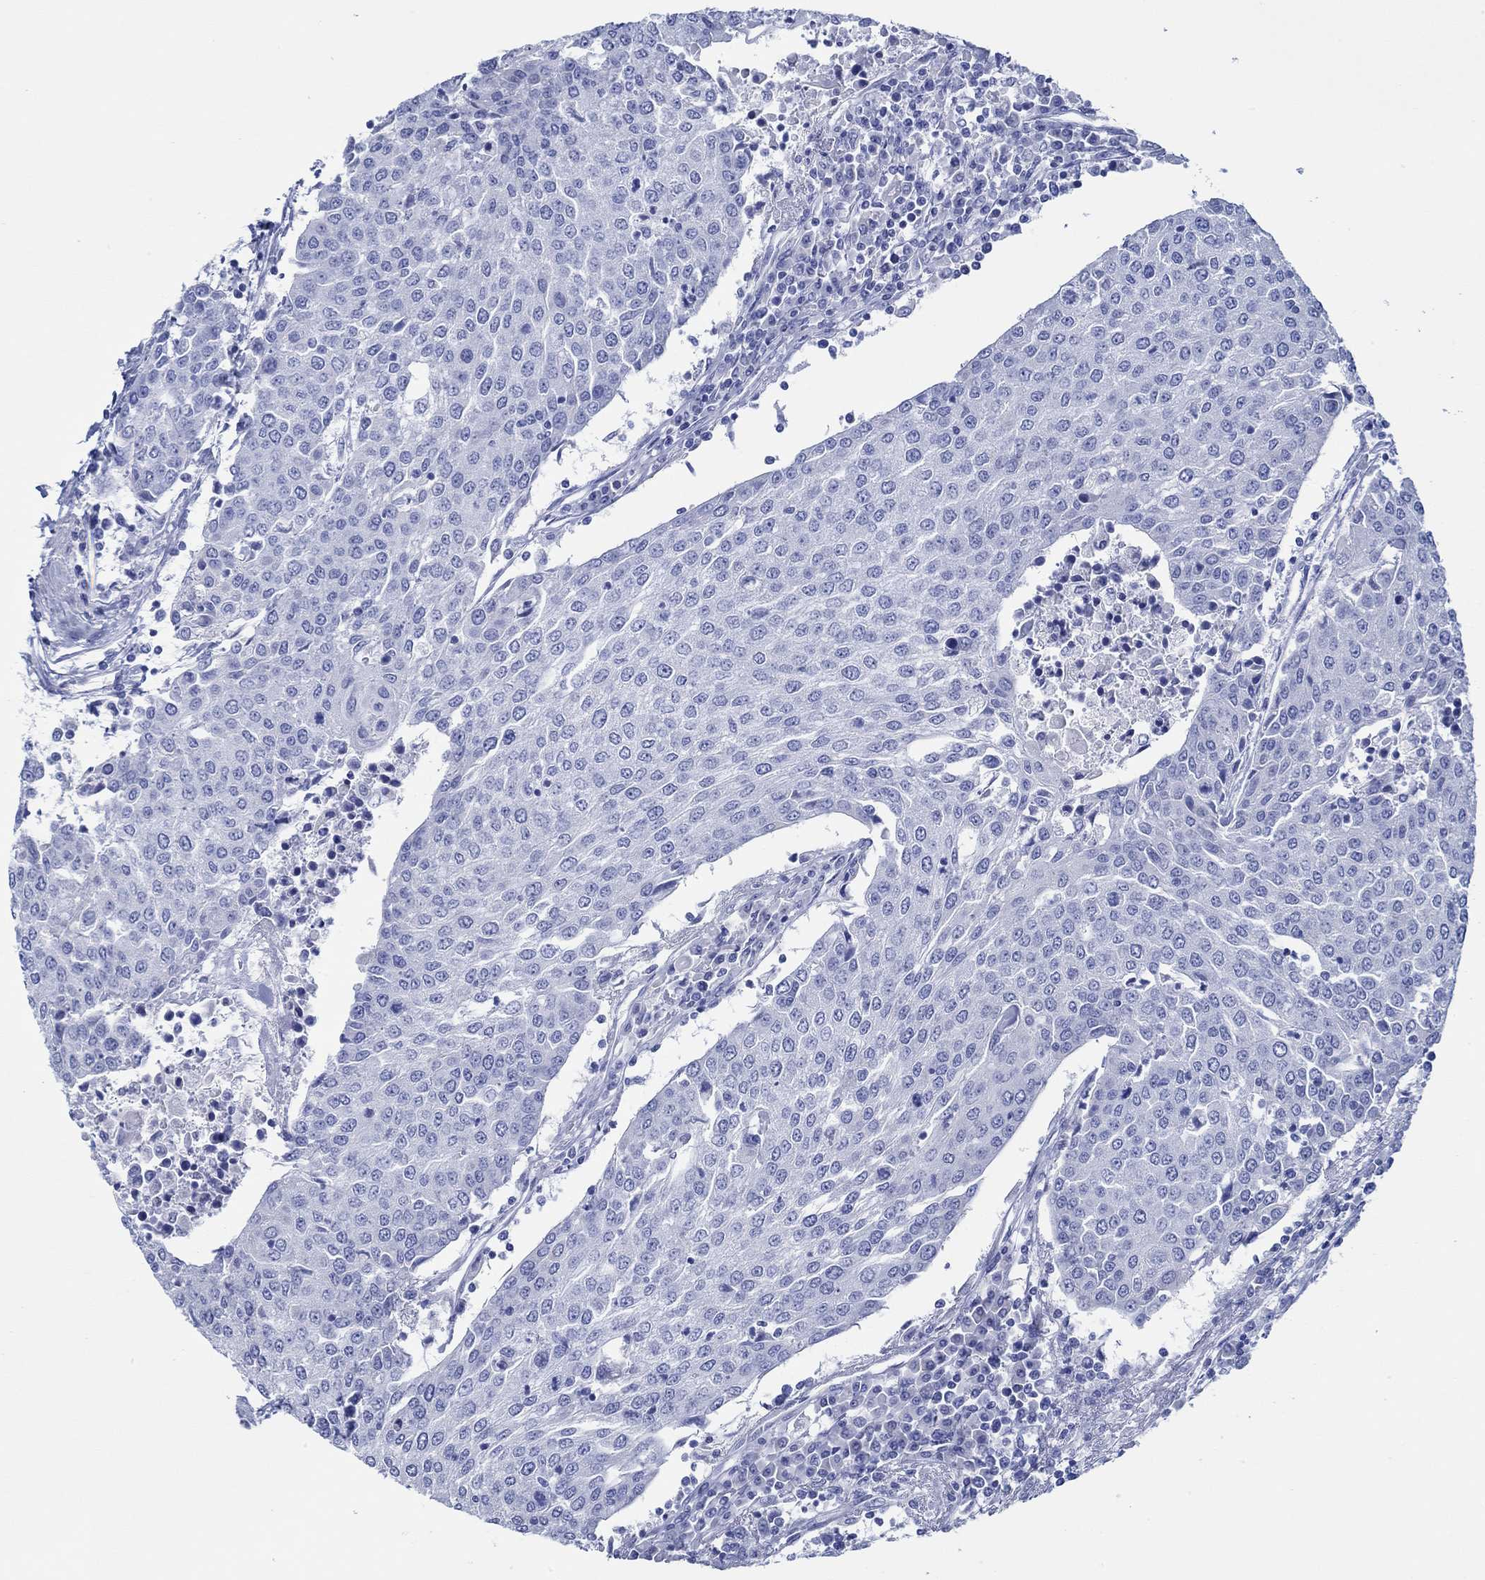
{"staining": {"intensity": "negative", "quantity": "none", "location": "none"}, "tissue": "urothelial cancer", "cell_type": "Tumor cells", "image_type": "cancer", "snomed": [{"axis": "morphology", "description": "Urothelial carcinoma, High grade"}, {"axis": "topography", "description": "Urinary bladder"}], "caption": "Immunohistochemical staining of urothelial cancer displays no significant expression in tumor cells. (DAB (3,3'-diaminobenzidine) immunohistochemistry with hematoxylin counter stain).", "gene": "IGFBP6", "patient": {"sex": "female", "age": 85}}